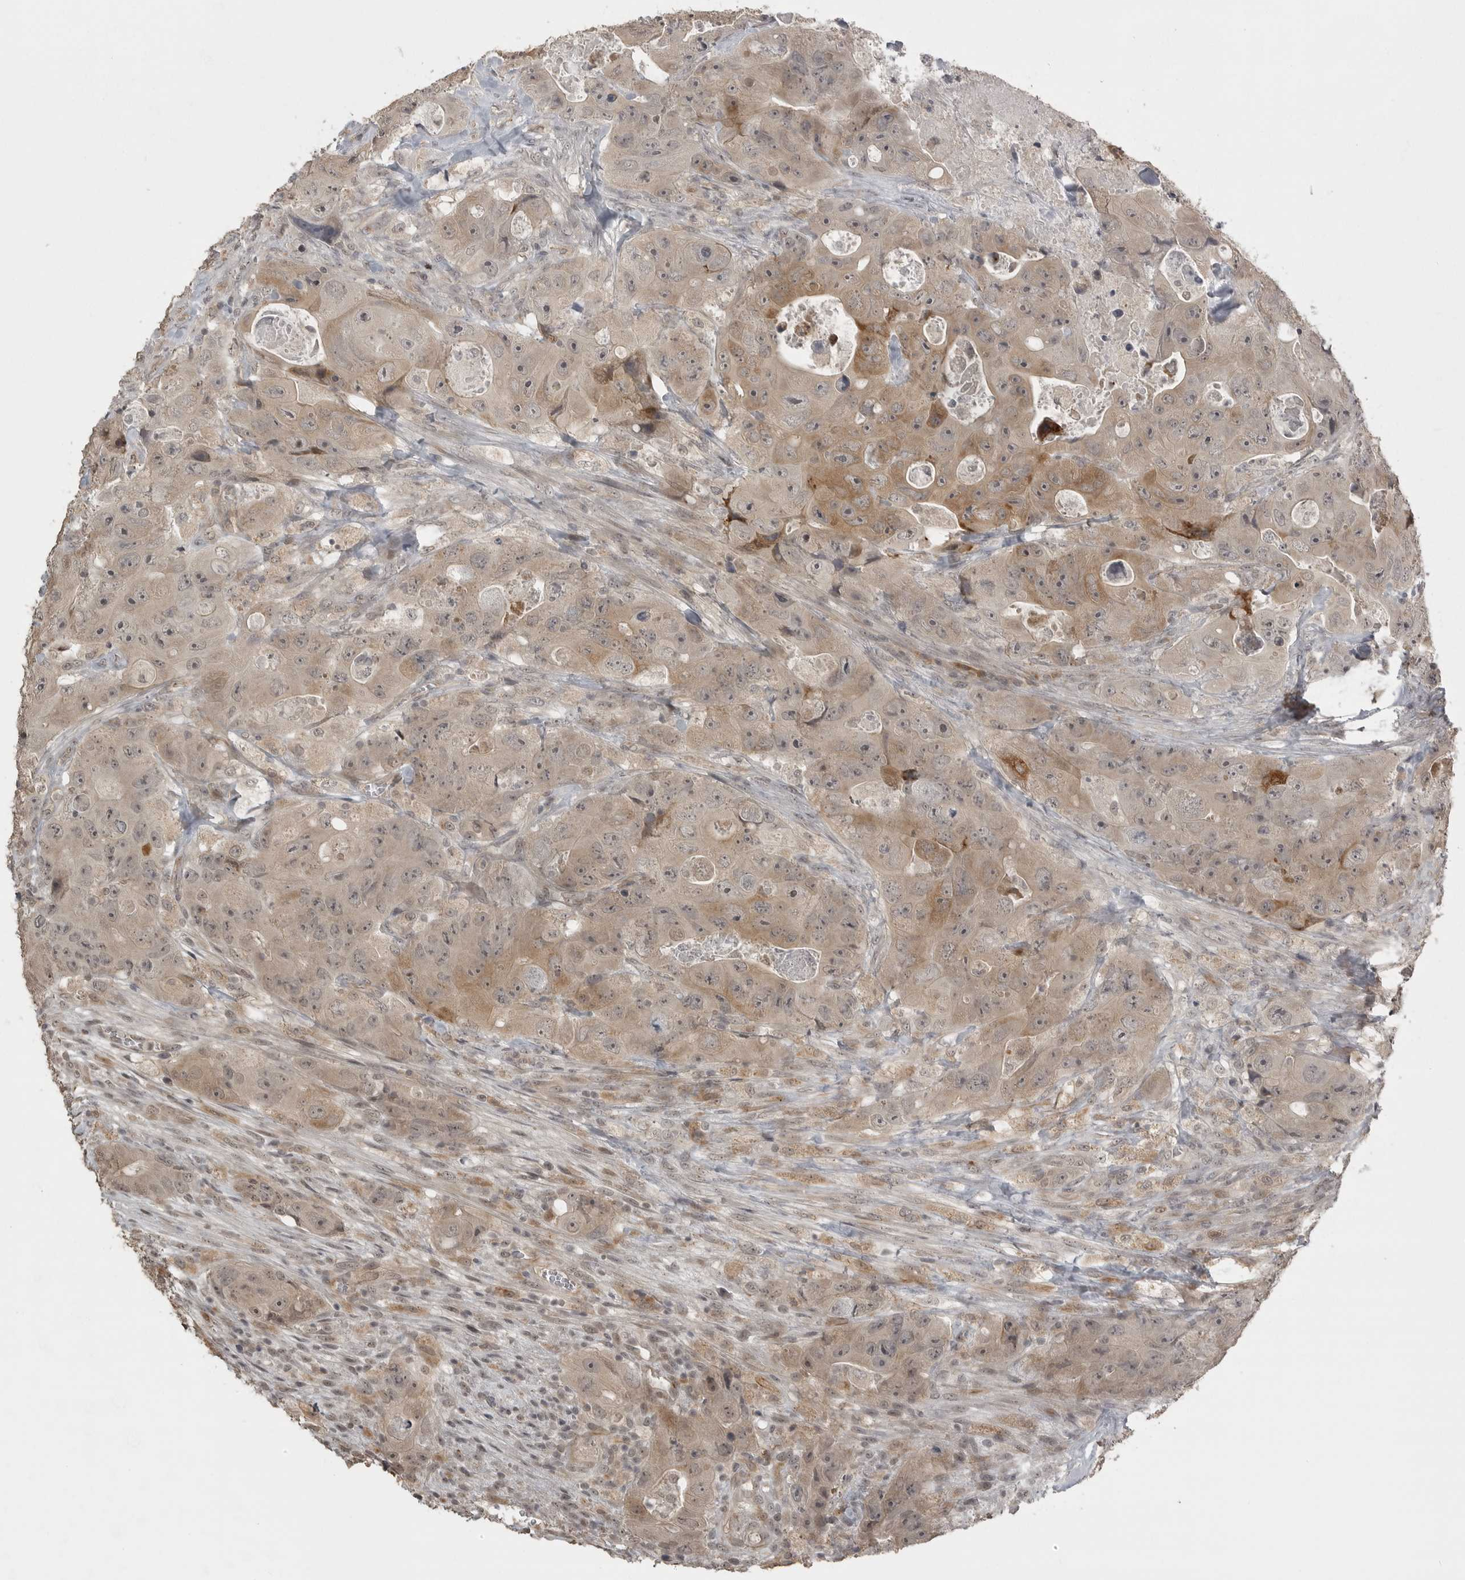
{"staining": {"intensity": "moderate", "quantity": "25%-75%", "location": "cytoplasmic/membranous"}, "tissue": "colorectal cancer", "cell_type": "Tumor cells", "image_type": "cancer", "snomed": [{"axis": "morphology", "description": "Adenocarcinoma, NOS"}, {"axis": "topography", "description": "Colon"}], "caption": "Immunohistochemical staining of adenocarcinoma (colorectal) reveals medium levels of moderate cytoplasmic/membranous expression in approximately 25%-75% of tumor cells. Nuclei are stained in blue.", "gene": "SMG8", "patient": {"sex": "female", "age": 46}}